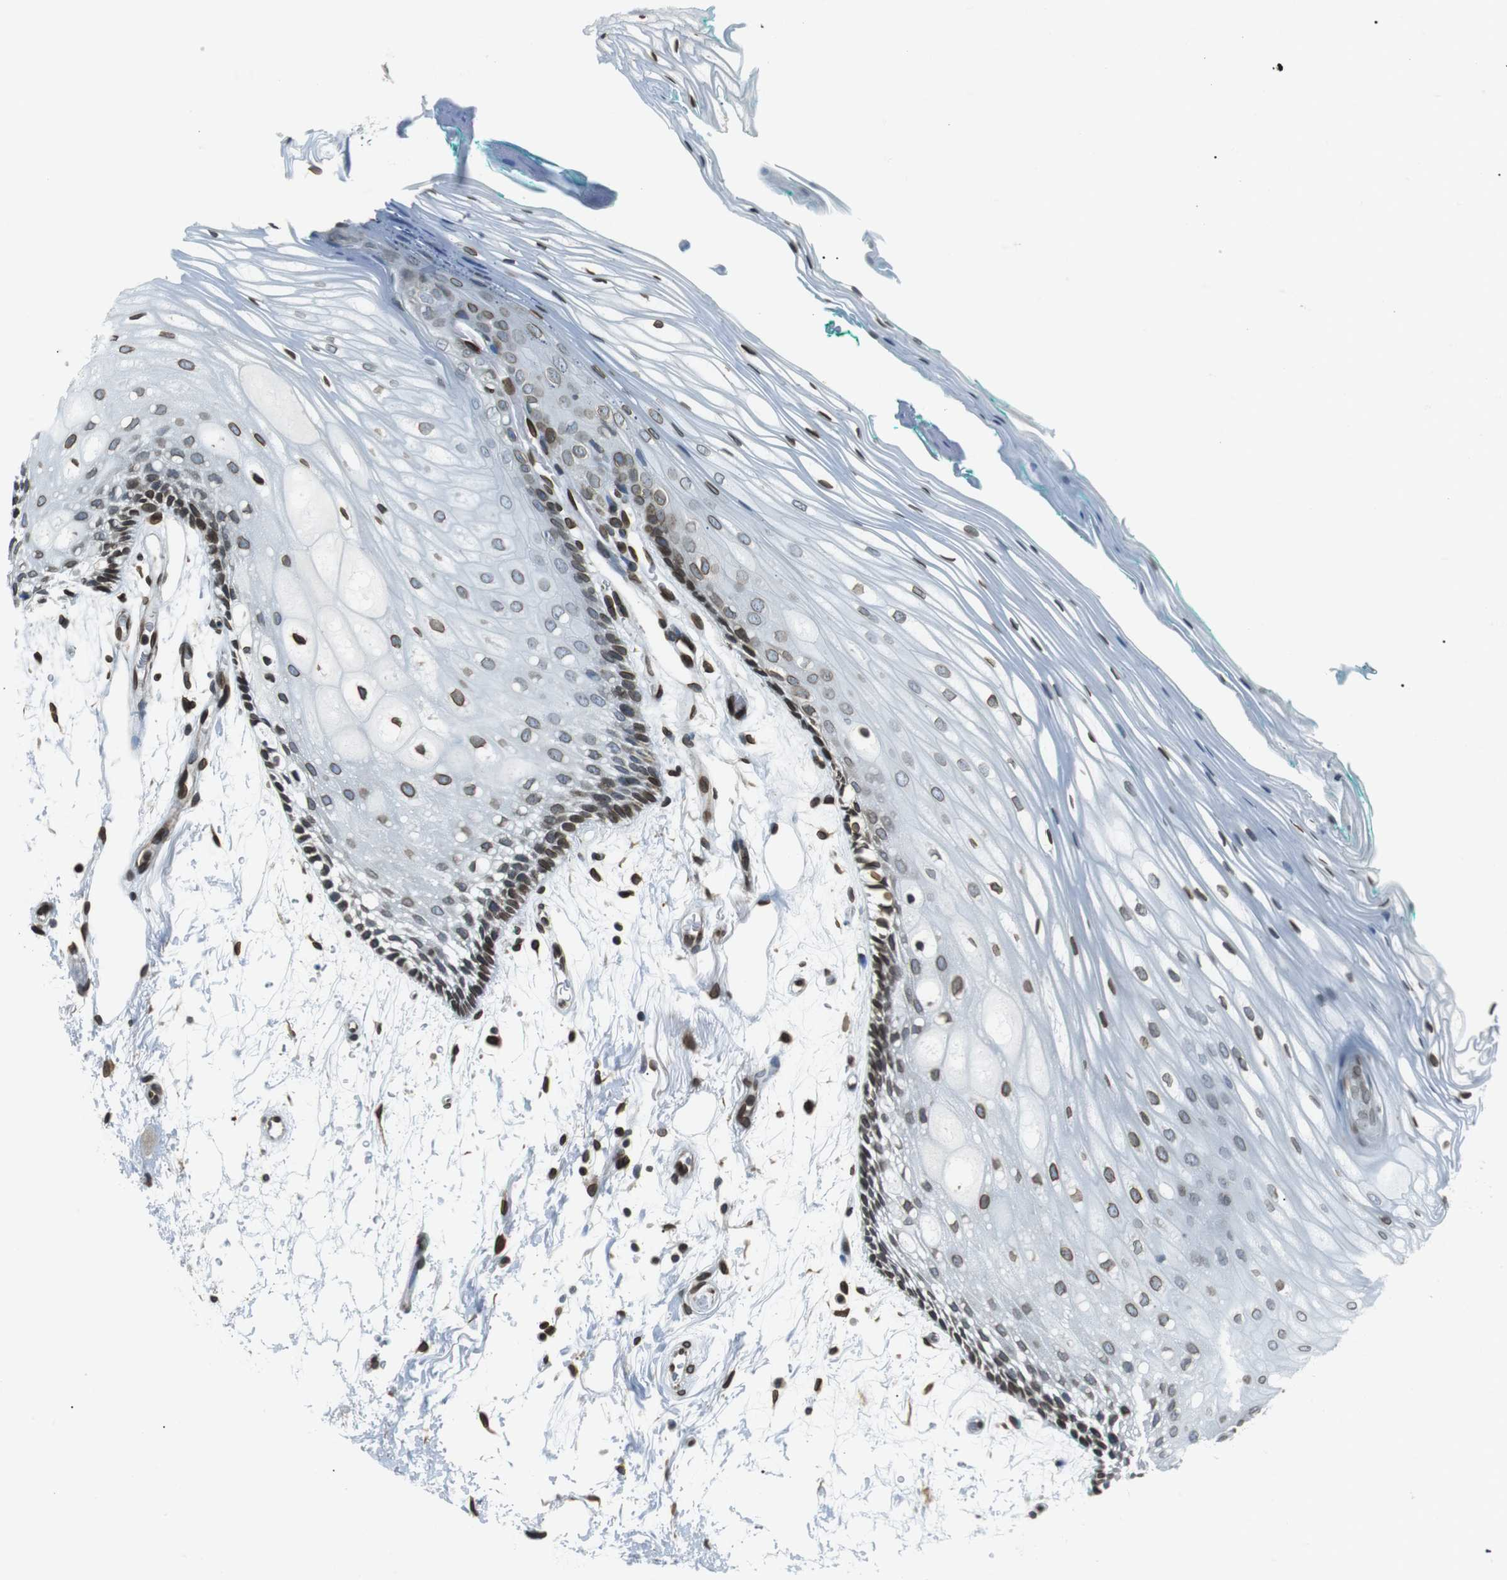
{"staining": {"intensity": "strong", "quantity": "<25%", "location": "cytoplasmic/membranous,nuclear"}, "tissue": "oral mucosa", "cell_type": "Squamous epithelial cells", "image_type": "normal", "snomed": [{"axis": "morphology", "description": "Normal tissue, NOS"}, {"axis": "topography", "description": "Skeletal muscle"}, {"axis": "topography", "description": "Oral tissue"}, {"axis": "topography", "description": "Peripheral nerve tissue"}], "caption": "A high-resolution micrograph shows immunohistochemistry staining of benign oral mucosa, which reveals strong cytoplasmic/membranous,nuclear staining in approximately <25% of squamous epithelial cells. (DAB (3,3'-diaminobenzidine) = brown stain, brightfield microscopy at high magnification).", "gene": "TMX4", "patient": {"sex": "female", "age": 84}}